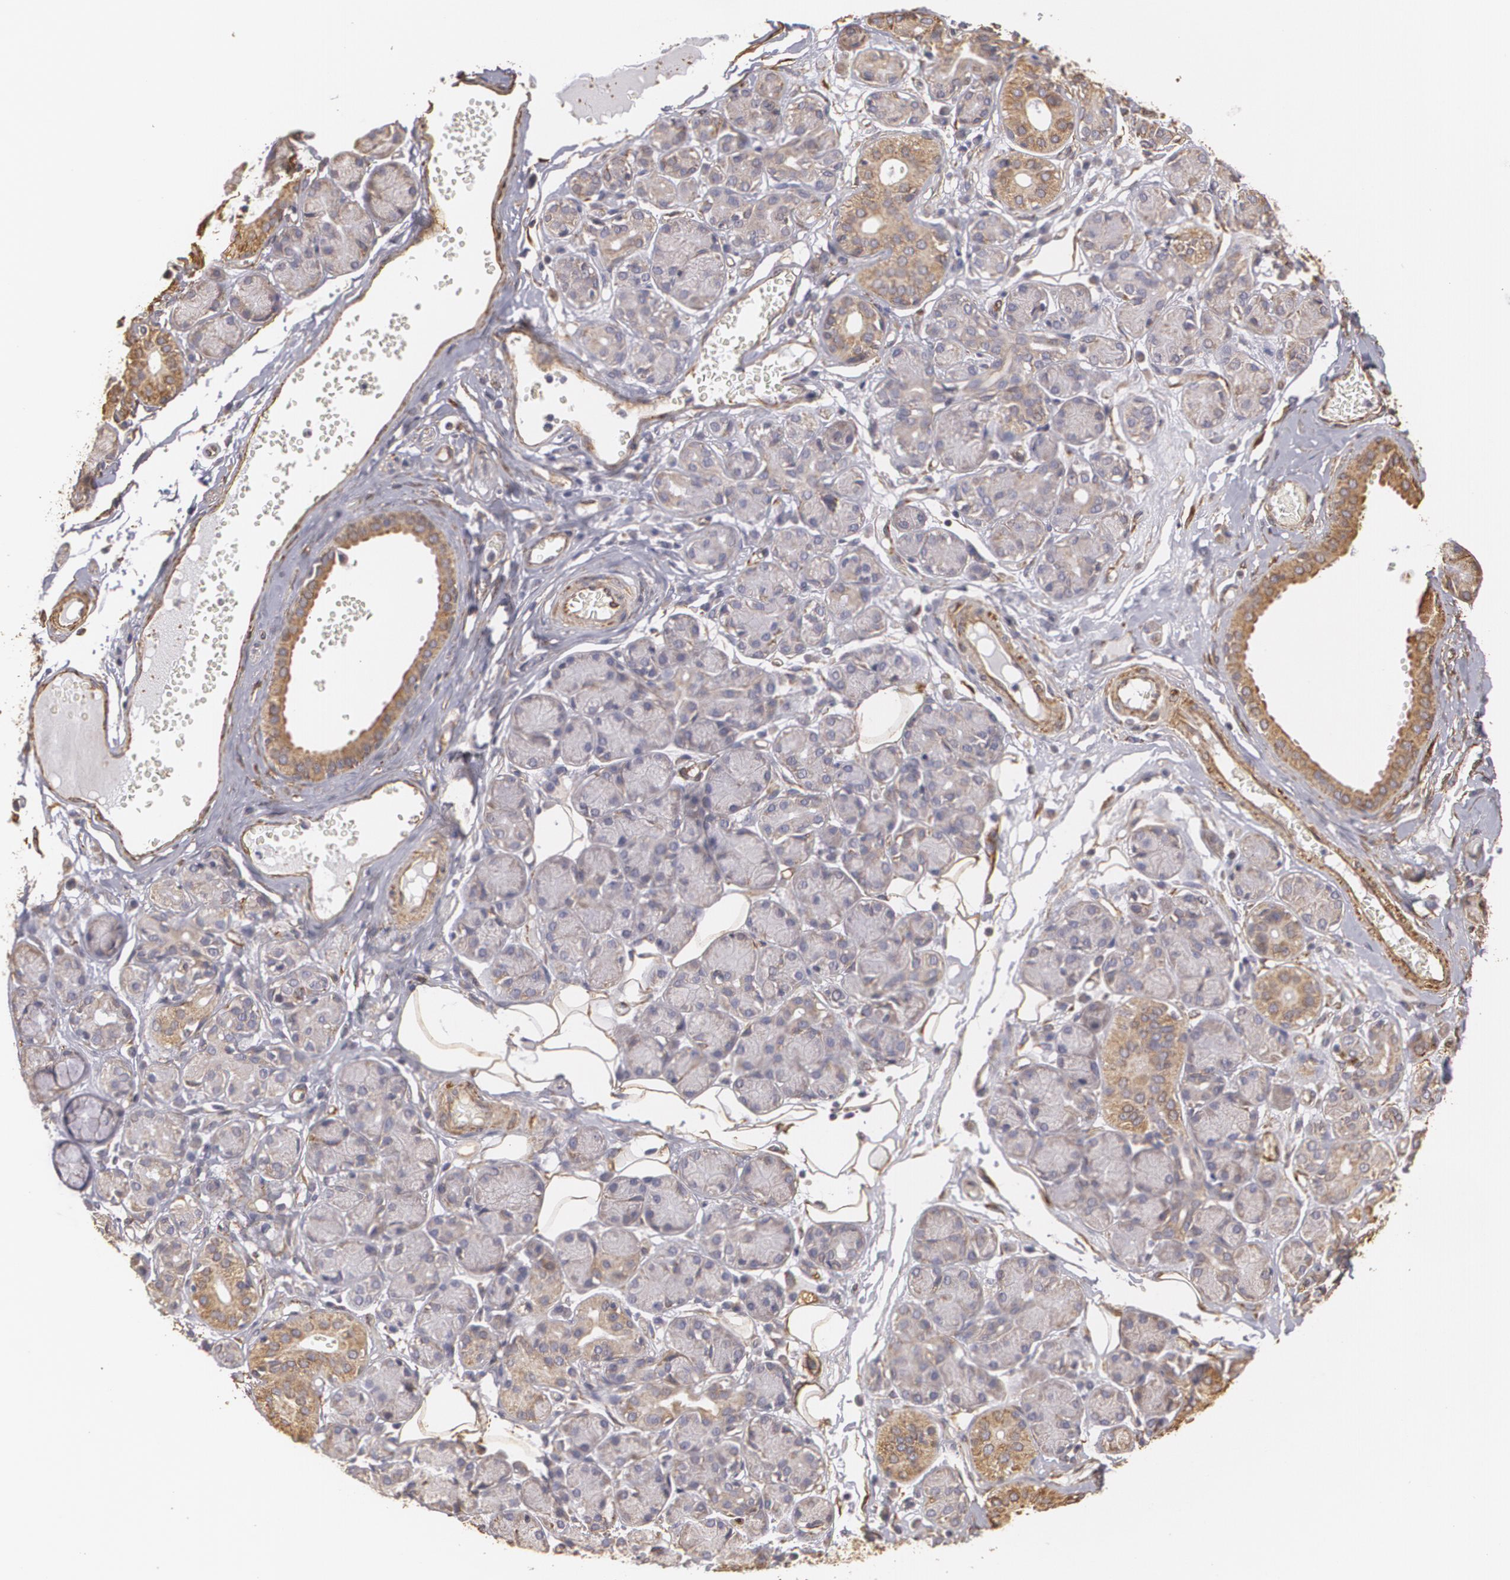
{"staining": {"intensity": "moderate", "quantity": "25%-75%", "location": "cytoplasmic/membranous"}, "tissue": "salivary gland", "cell_type": "Glandular cells", "image_type": "normal", "snomed": [{"axis": "morphology", "description": "Normal tissue, NOS"}, {"axis": "topography", "description": "Salivary gland"}], "caption": "Immunohistochemical staining of normal salivary gland reveals 25%-75% levels of moderate cytoplasmic/membranous protein staining in about 25%-75% of glandular cells. The staining was performed using DAB to visualize the protein expression in brown, while the nuclei were stained in blue with hematoxylin (Magnification: 20x).", "gene": "CYB5R3", "patient": {"sex": "male", "age": 54}}